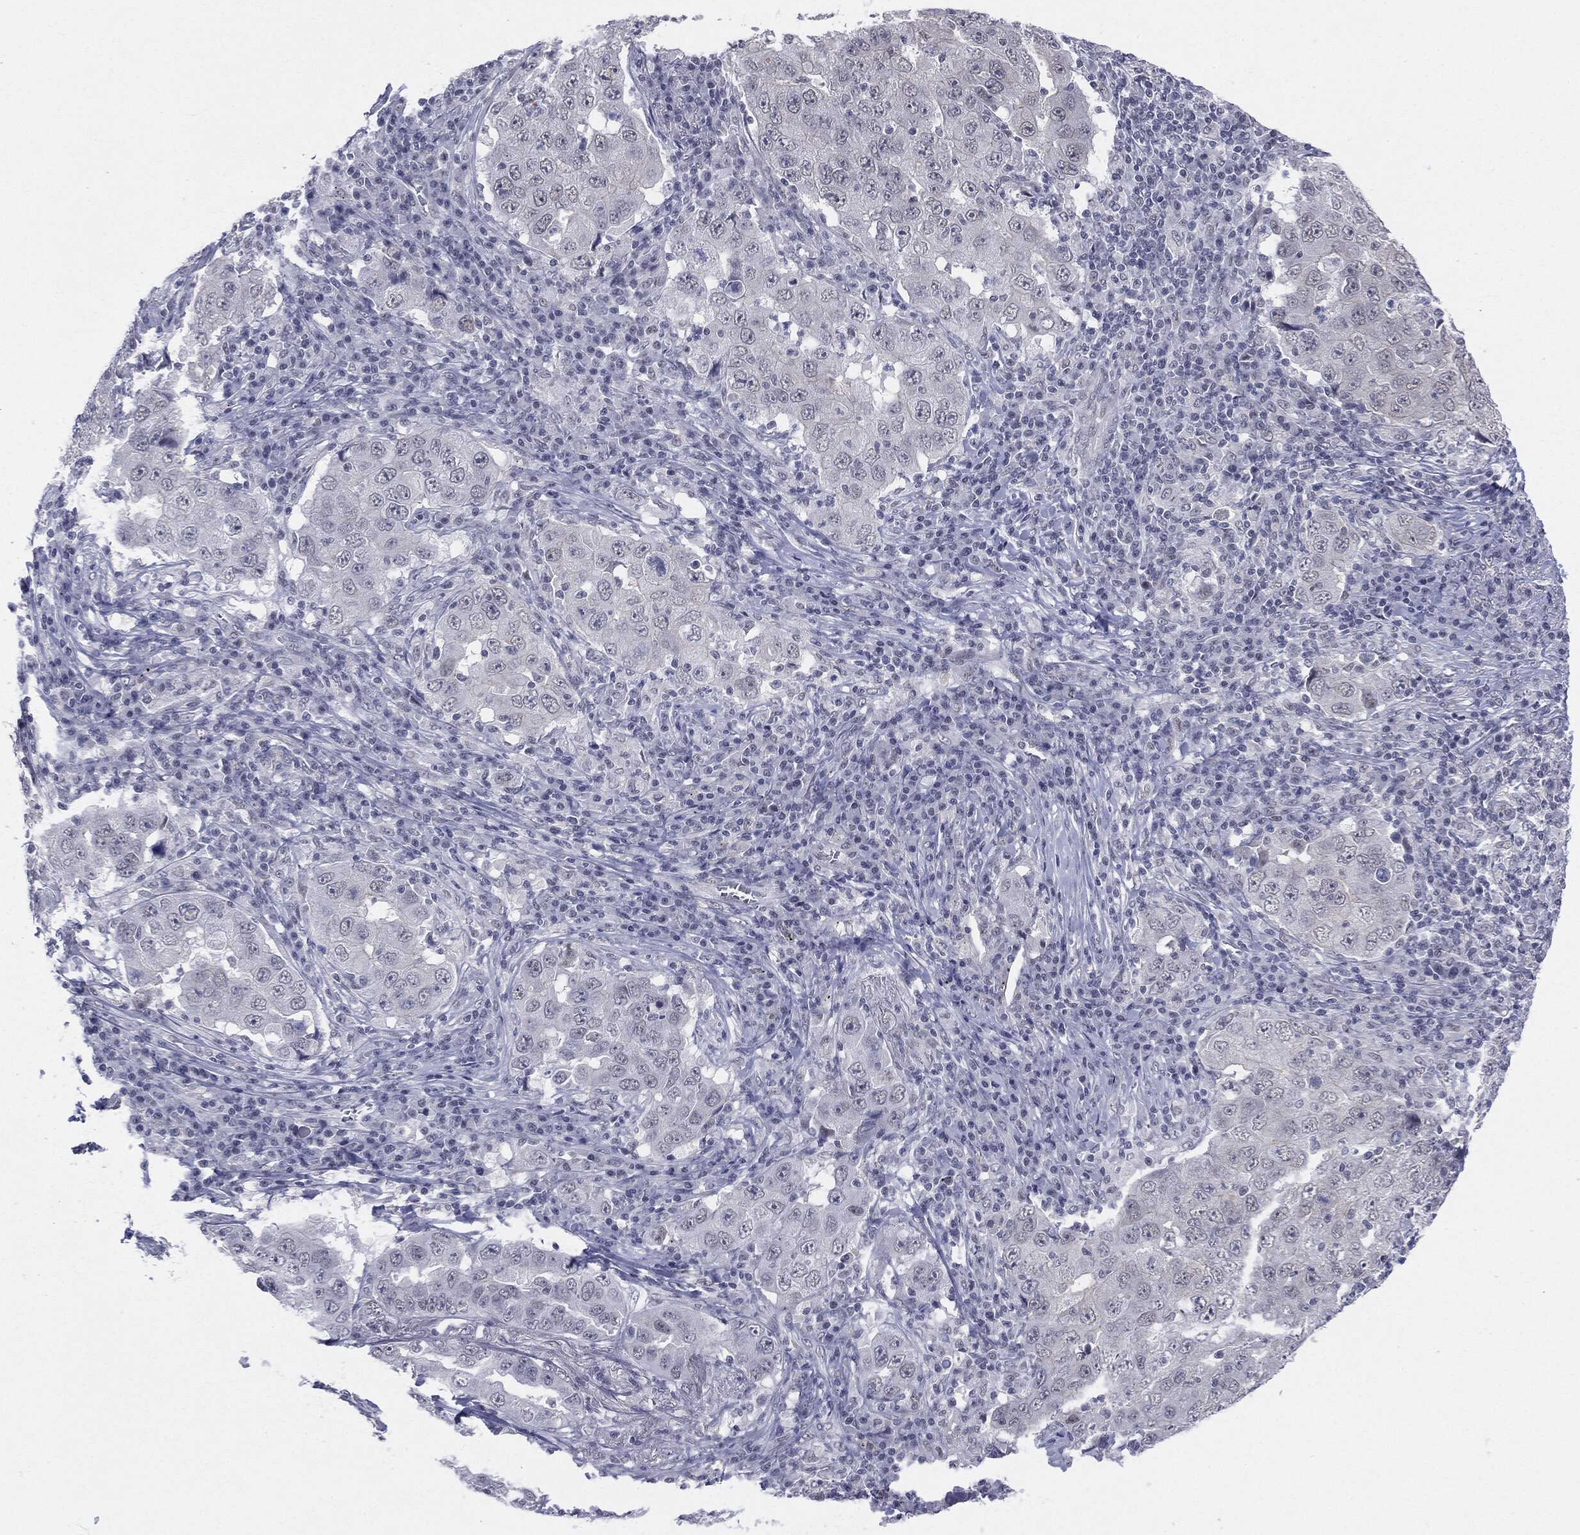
{"staining": {"intensity": "negative", "quantity": "none", "location": "none"}, "tissue": "lung cancer", "cell_type": "Tumor cells", "image_type": "cancer", "snomed": [{"axis": "morphology", "description": "Adenocarcinoma, NOS"}, {"axis": "topography", "description": "Lung"}], "caption": "Immunohistochemical staining of human adenocarcinoma (lung) demonstrates no significant positivity in tumor cells. (DAB immunohistochemistry visualized using brightfield microscopy, high magnification).", "gene": "SLC5A5", "patient": {"sex": "male", "age": 73}}